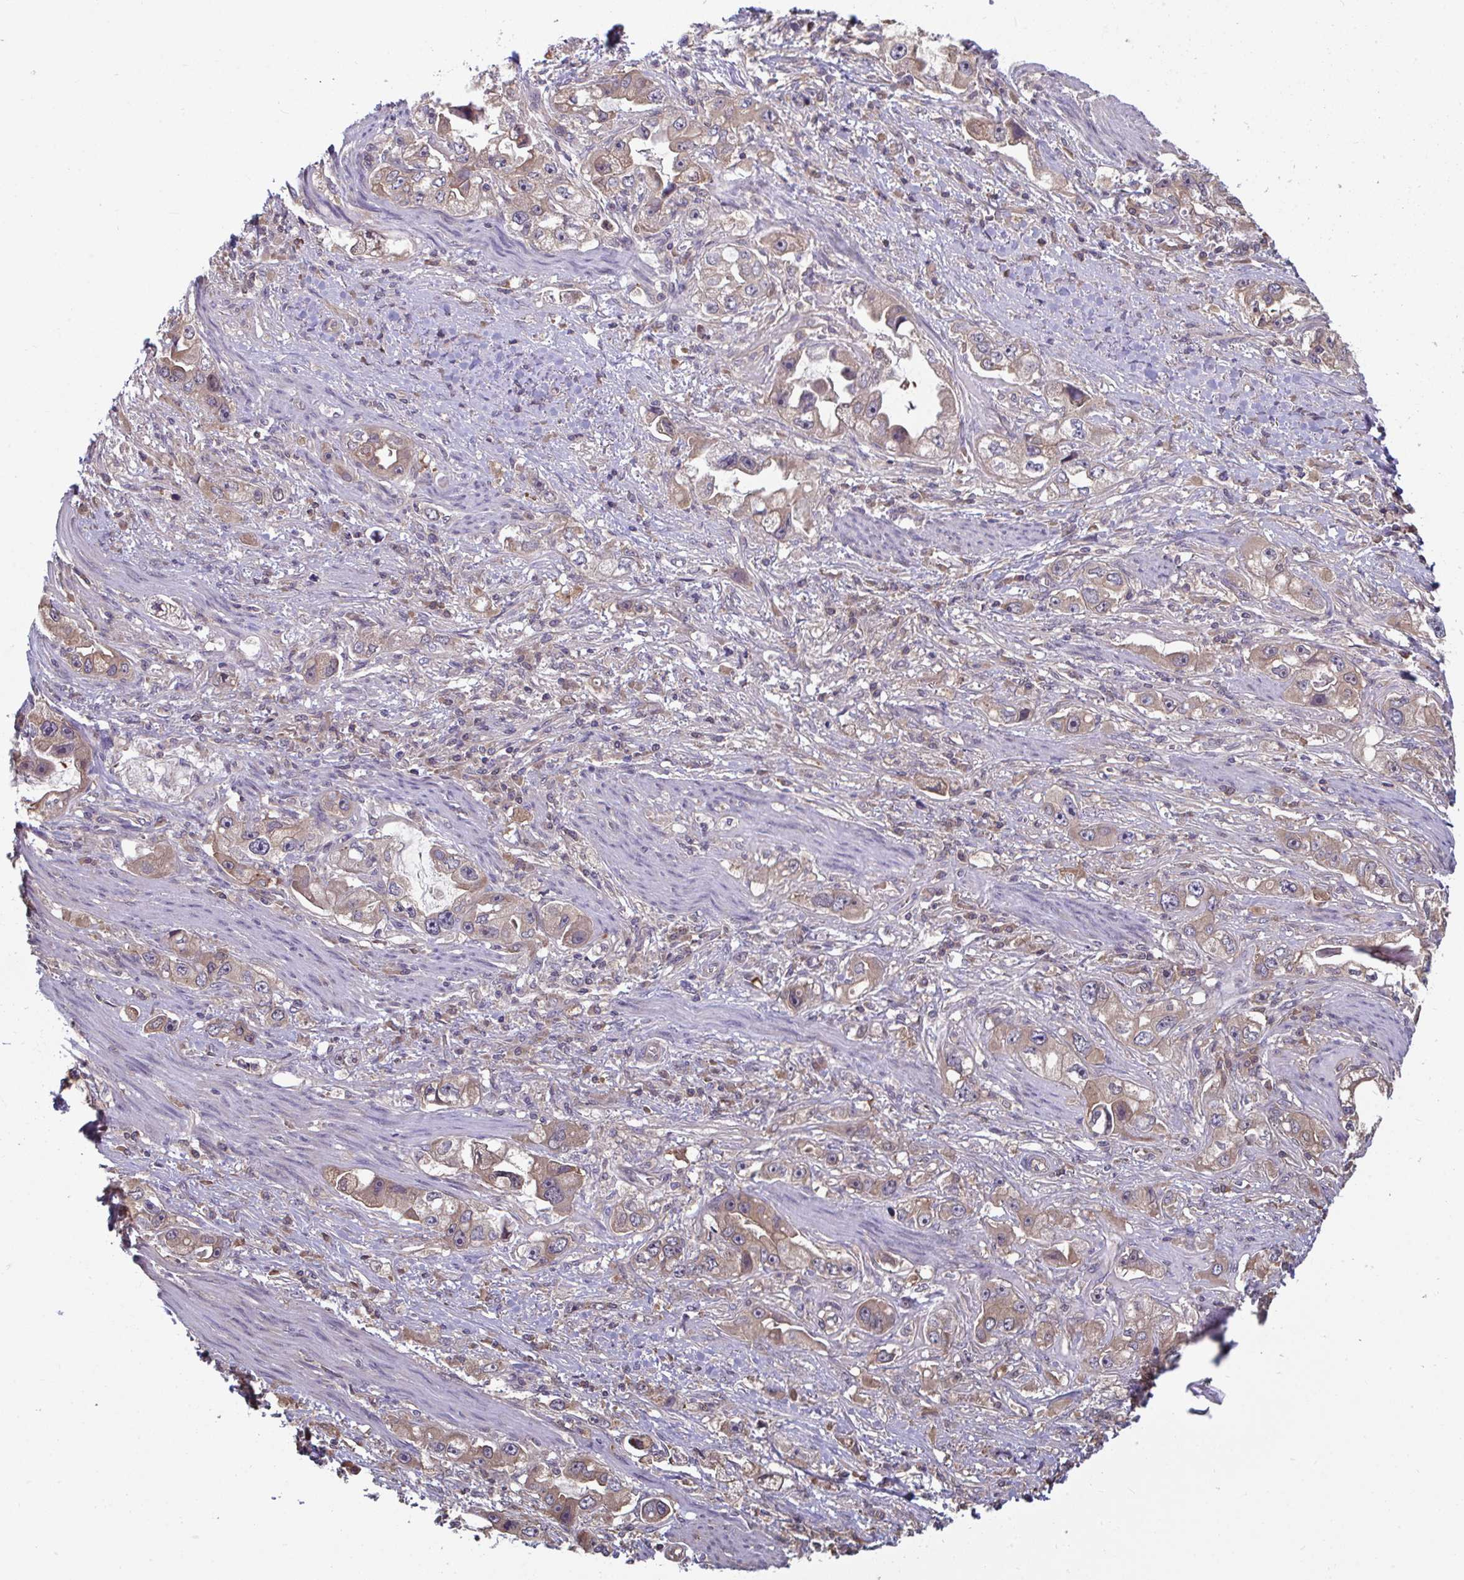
{"staining": {"intensity": "moderate", "quantity": ">75%", "location": "cytoplasmic/membranous"}, "tissue": "stomach cancer", "cell_type": "Tumor cells", "image_type": "cancer", "snomed": [{"axis": "morphology", "description": "Adenocarcinoma, NOS"}, {"axis": "topography", "description": "Stomach, lower"}], "caption": "IHC image of neoplastic tissue: human adenocarcinoma (stomach) stained using immunohistochemistry reveals medium levels of moderate protein expression localized specifically in the cytoplasmic/membranous of tumor cells, appearing as a cytoplasmic/membranous brown color.", "gene": "TTC9C", "patient": {"sex": "female", "age": 93}}